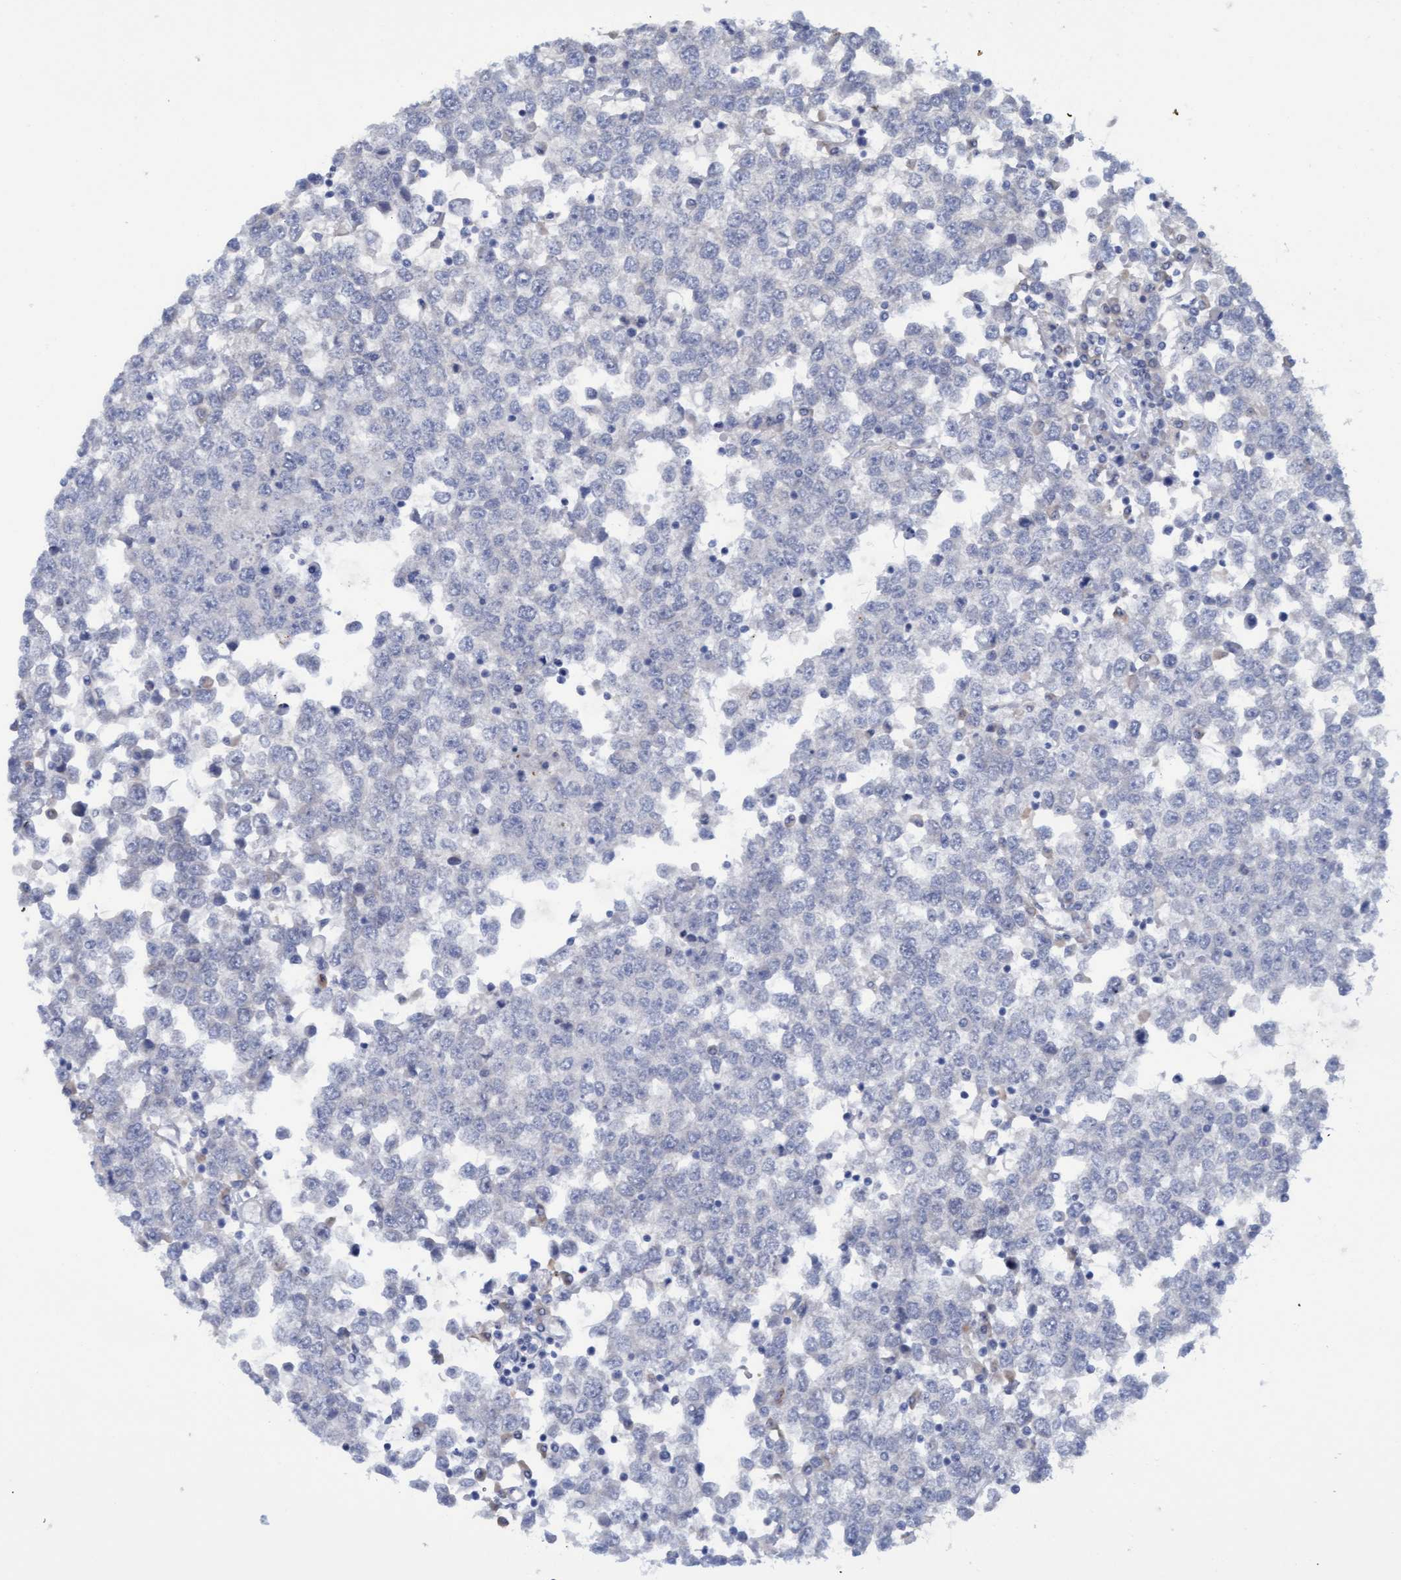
{"staining": {"intensity": "negative", "quantity": "none", "location": "none"}, "tissue": "testis cancer", "cell_type": "Tumor cells", "image_type": "cancer", "snomed": [{"axis": "morphology", "description": "Seminoma, NOS"}, {"axis": "topography", "description": "Testis"}], "caption": "IHC histopathology image of seminoma (testis) stained for a protein (brown), which demonstrates no positivity in tumor cells.", "gene": "STXBP1", "patient": {"sex": "male", "age": 65}}